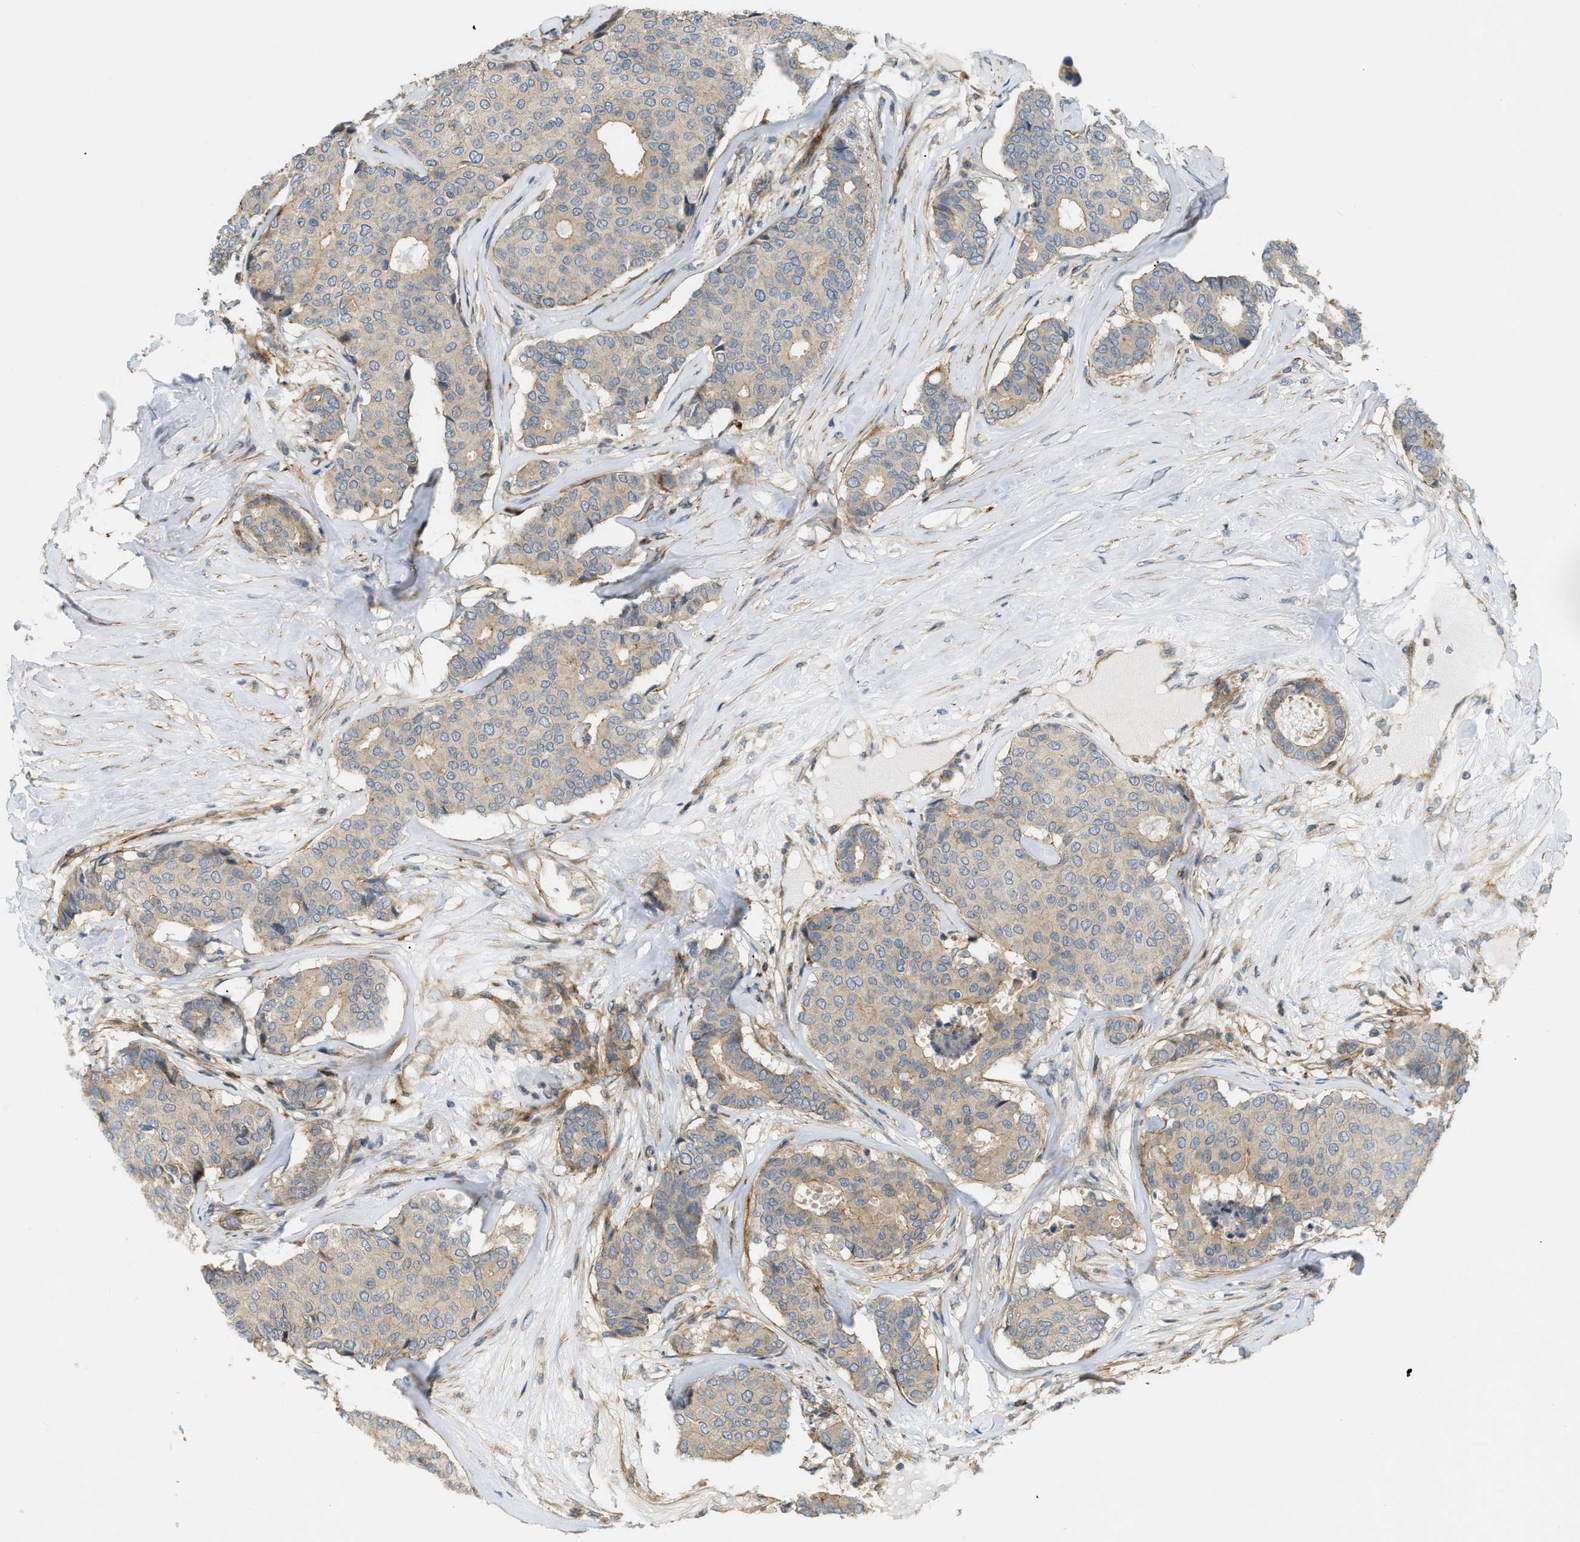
{"staining": {"intensity": "weak", "quantity": "25%-75%", "location": "cytoplasmic/membranous"}, "tissue": "breast cancer", "cell_type": "Tumor cells", "image_type": "cancer", "snomed": [{"axis": "morphology", "description": "Duct carcinoma"}, {"axis": "topography", "description": "Breast"}], "caption": "Immunohistochemistry (IHC) micrograph of neoplastic tissue: intraductal carcinoma (breast) stained using immunohistochemistry (IHC) shows low levels of weak protein expression localized specifically in the cytoplasmic/membranous of tumor cells, appearing as a cytoplasmic/membranous brown color.", "gene": "BTN3A2", "patient": {"sex": "female", "age": 75}}